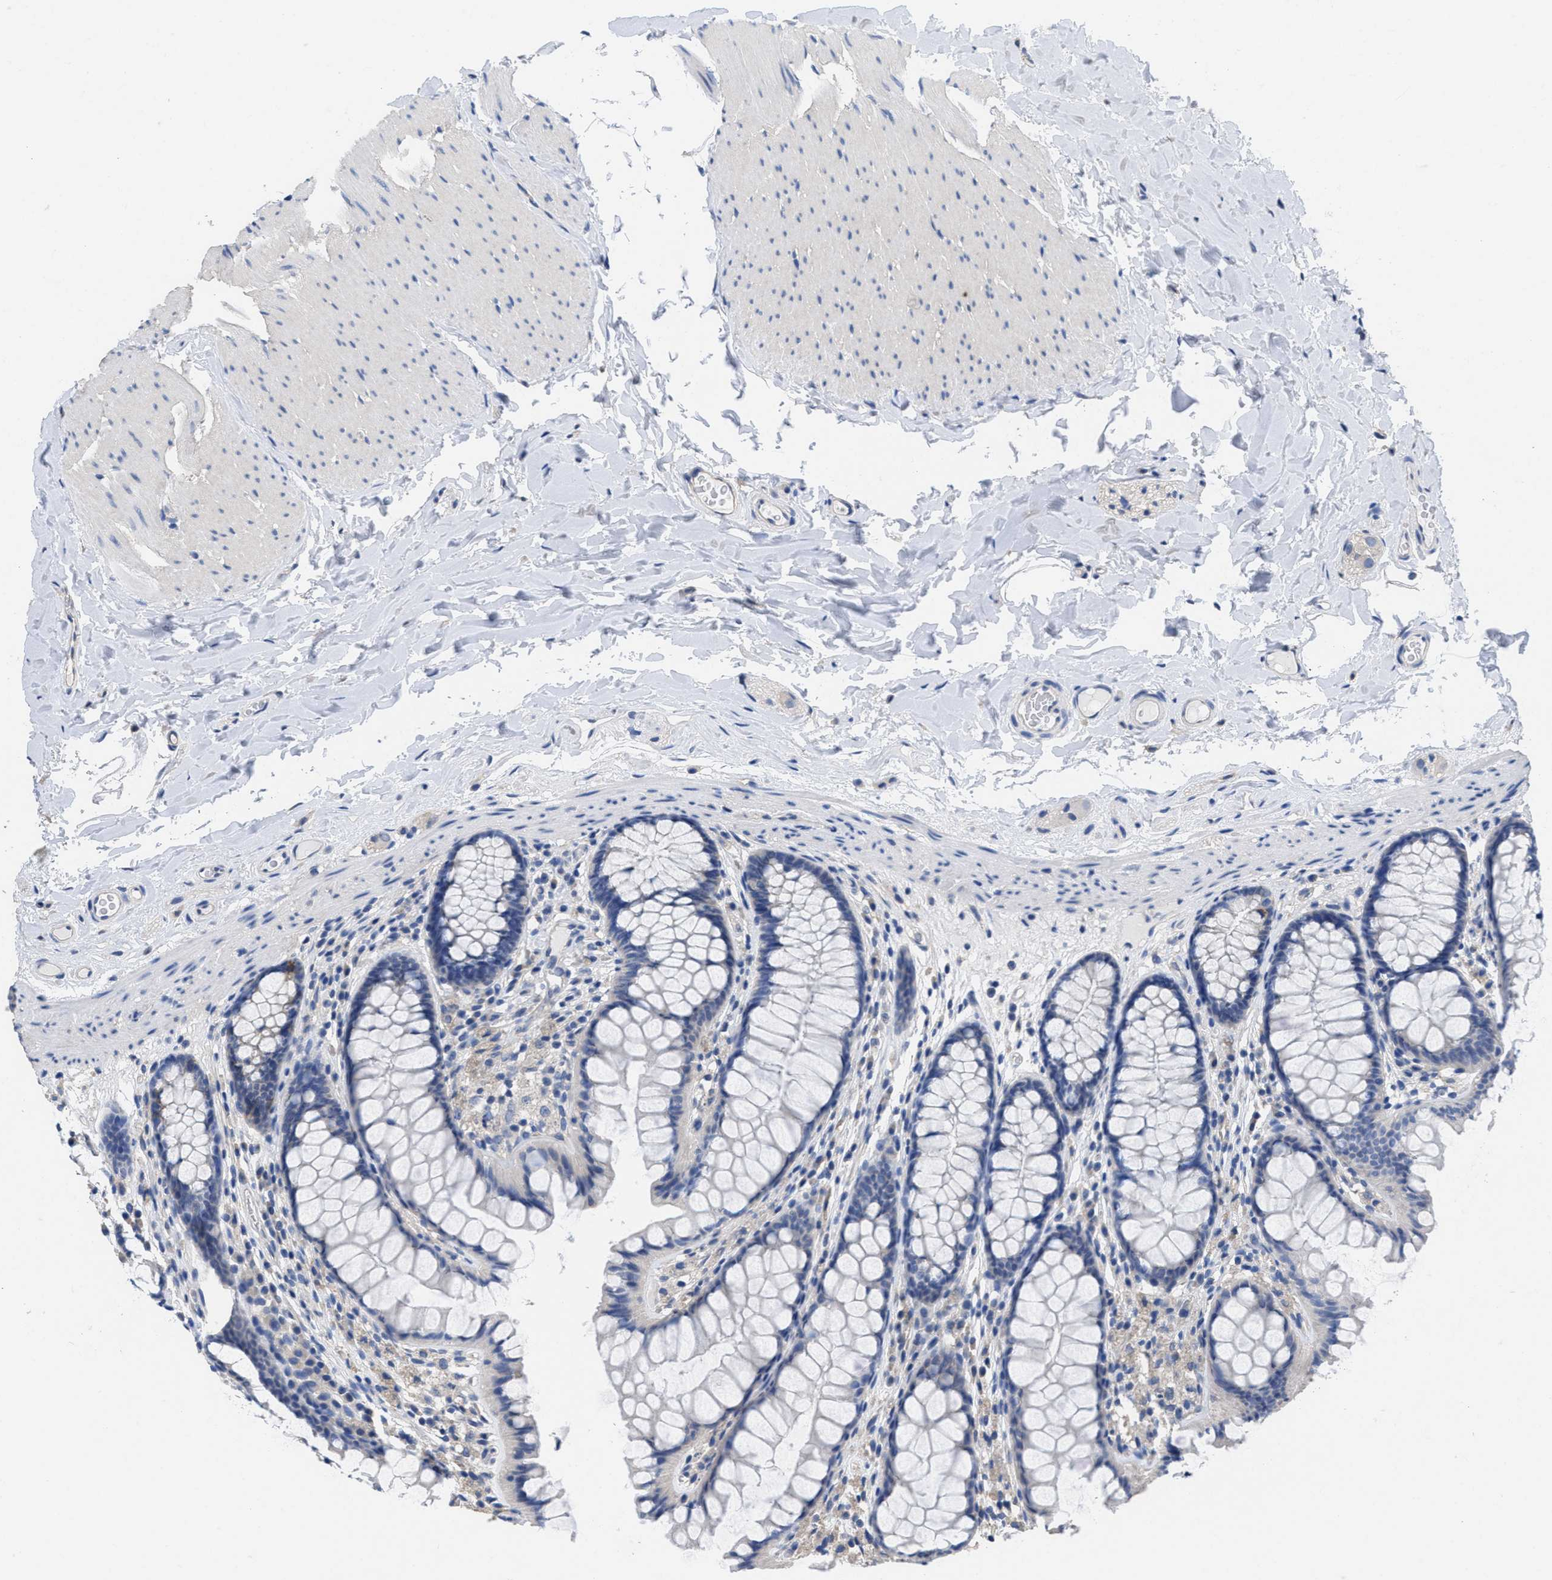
{"staining": {"intensity": "negative", "quantity": "none", "location": "none"}, "tissue": "colon", "cell_type": "Endothelial cells", "image_type": "normal", "snomed": [{"axis": "morphology", "description": "Normal tissue, NOS"}, {"axis": "topography", "description": "Colon"}], "caption": "High magnification brightfield microscopy of normal colon stained with DAB (3,3'-diaminobenzidine) (brown) and counterstained with hematoxylin (blue): endothelial cells show no significant expression. (Brightfield microscopy of DAB immunohistochemistry (IHC) at high magnification).", "gene": "CA9", "patient": {"sex": "female", "age": 55}}